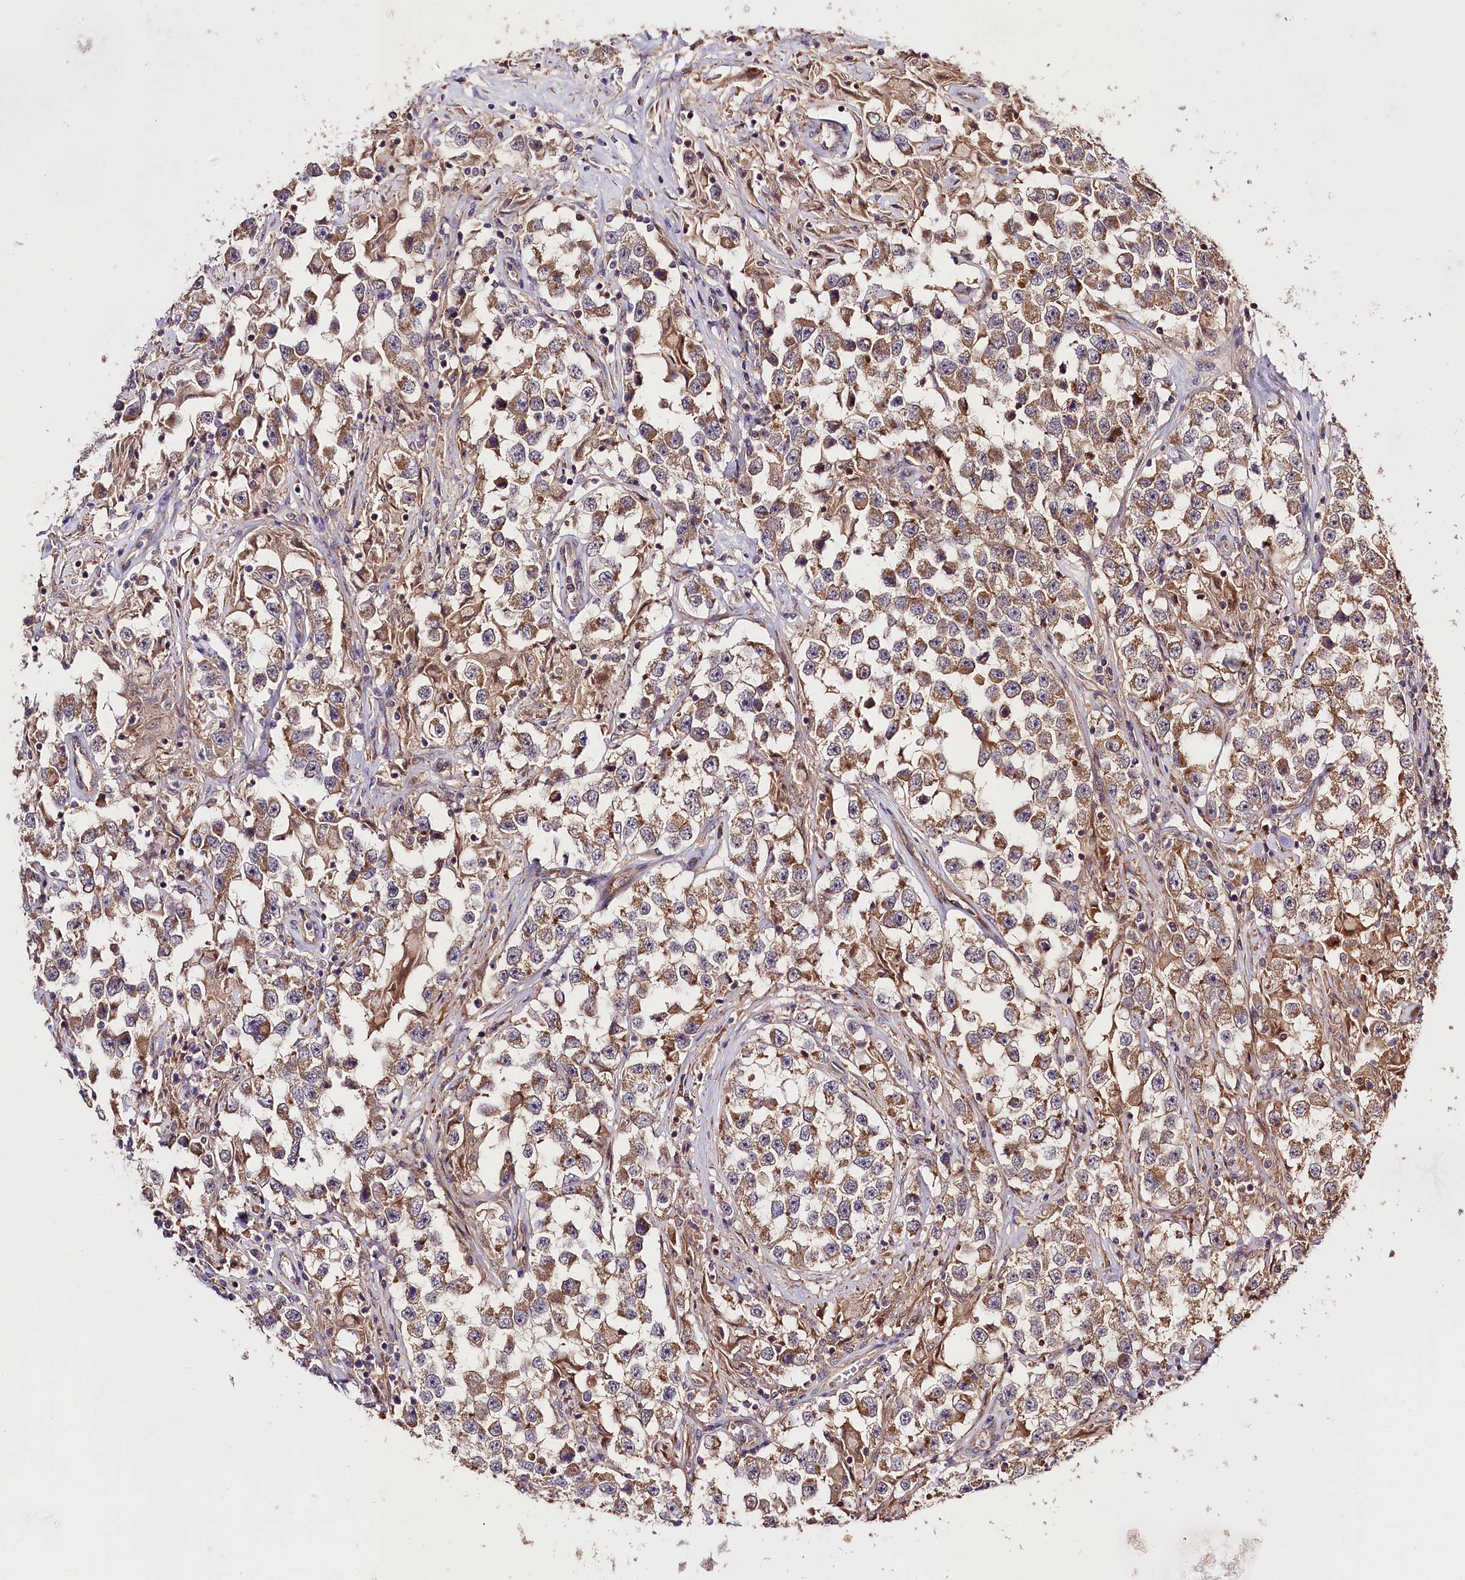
{"staining": {"intensity": "moderate", "quantity": "25%-75%", "location": "cytoplasmic/membranous"}, "tissue": "testis cancer", "cell_type": "Tumor cells", "image_type": "cancer", "snomed": [{"axis": "morphology", "description": "Seminoma, NOS"}, {"axis": "topography", "description": "Testis"}], "caption": "A micrograph showing moderate cytoplasmic/membranous staining in about 25%-75% of tumor cells in seminoma (testis), as visualized by brown immunohistochemical staining.", "gene": "CES3", "patient": {"sex": "male", "age": 46}}